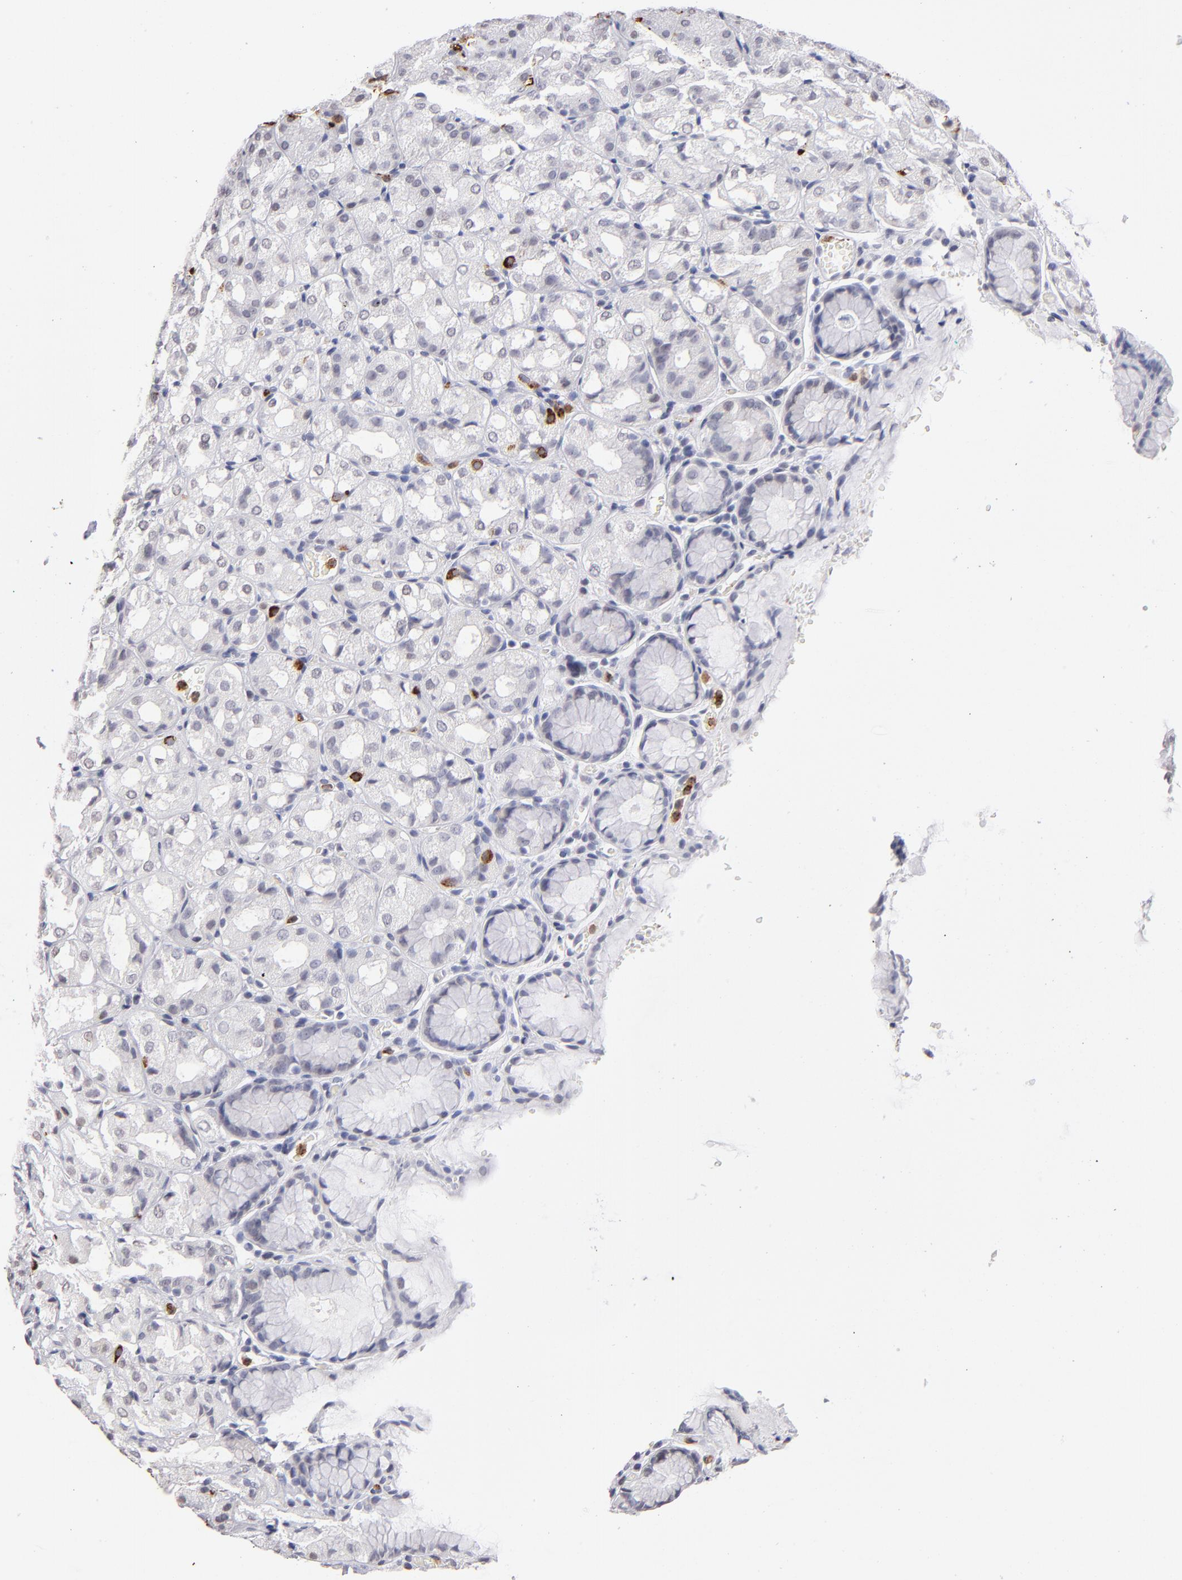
{"staining": {"intensity": "negative", "quantity": "none", "location": "none"}, "tissue": "stomach", "cell_type": "Glandular cells", "image_type": "normal", "snomed": [{"axis": "morphology", "description": "Normal tissue, NOS"}, {"axis": "topography", "description": "Stomach, upper"}], "caption": "There is no significant expression in glandular cells of stomach. (IHC, brightfield microscopy, high magnification).", "gene": "MGAM", "patient": {"sex": "female", "age": 81}}